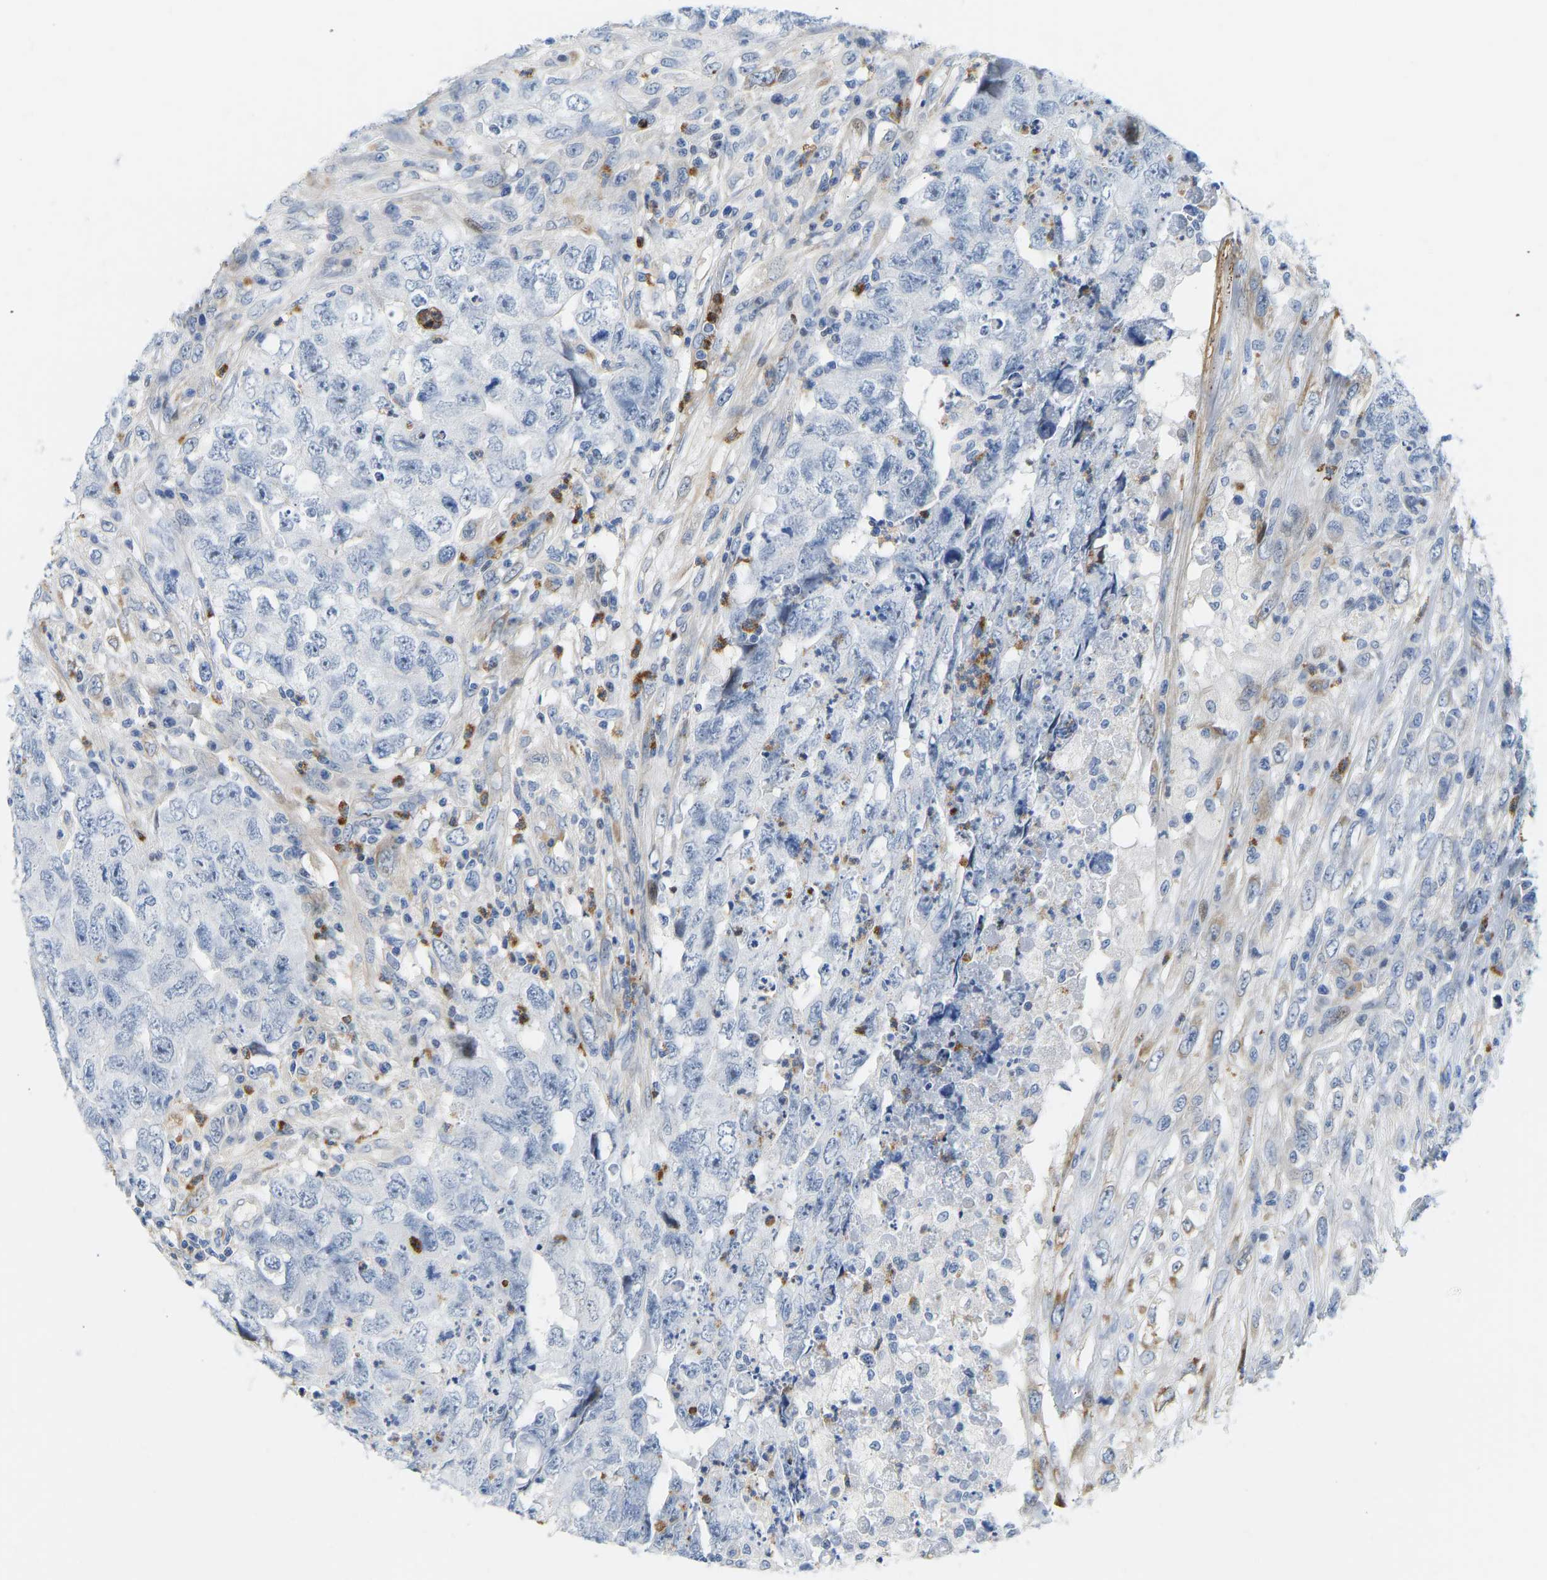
{"staining": {"intensity": "moderate", "quantity": "<25%", "location": "nuclear"}, "tissue": "testis cancer", "cell_type": "Tumor cells", "image_type": "cancer", "snomed": [{"axis": "morphology", "description": "Carcinoma, Embryonal, NOS"}, {"axis": "topography", "description": "Testis"}], "caption": "Brown immunohistochemical staining in human embryonal carcinoma (testis) shows moderate nuclear expression in about <25% of tumor cells.", "gene": "HDAC5", "patient": {"sex": "male", "age": 32}}